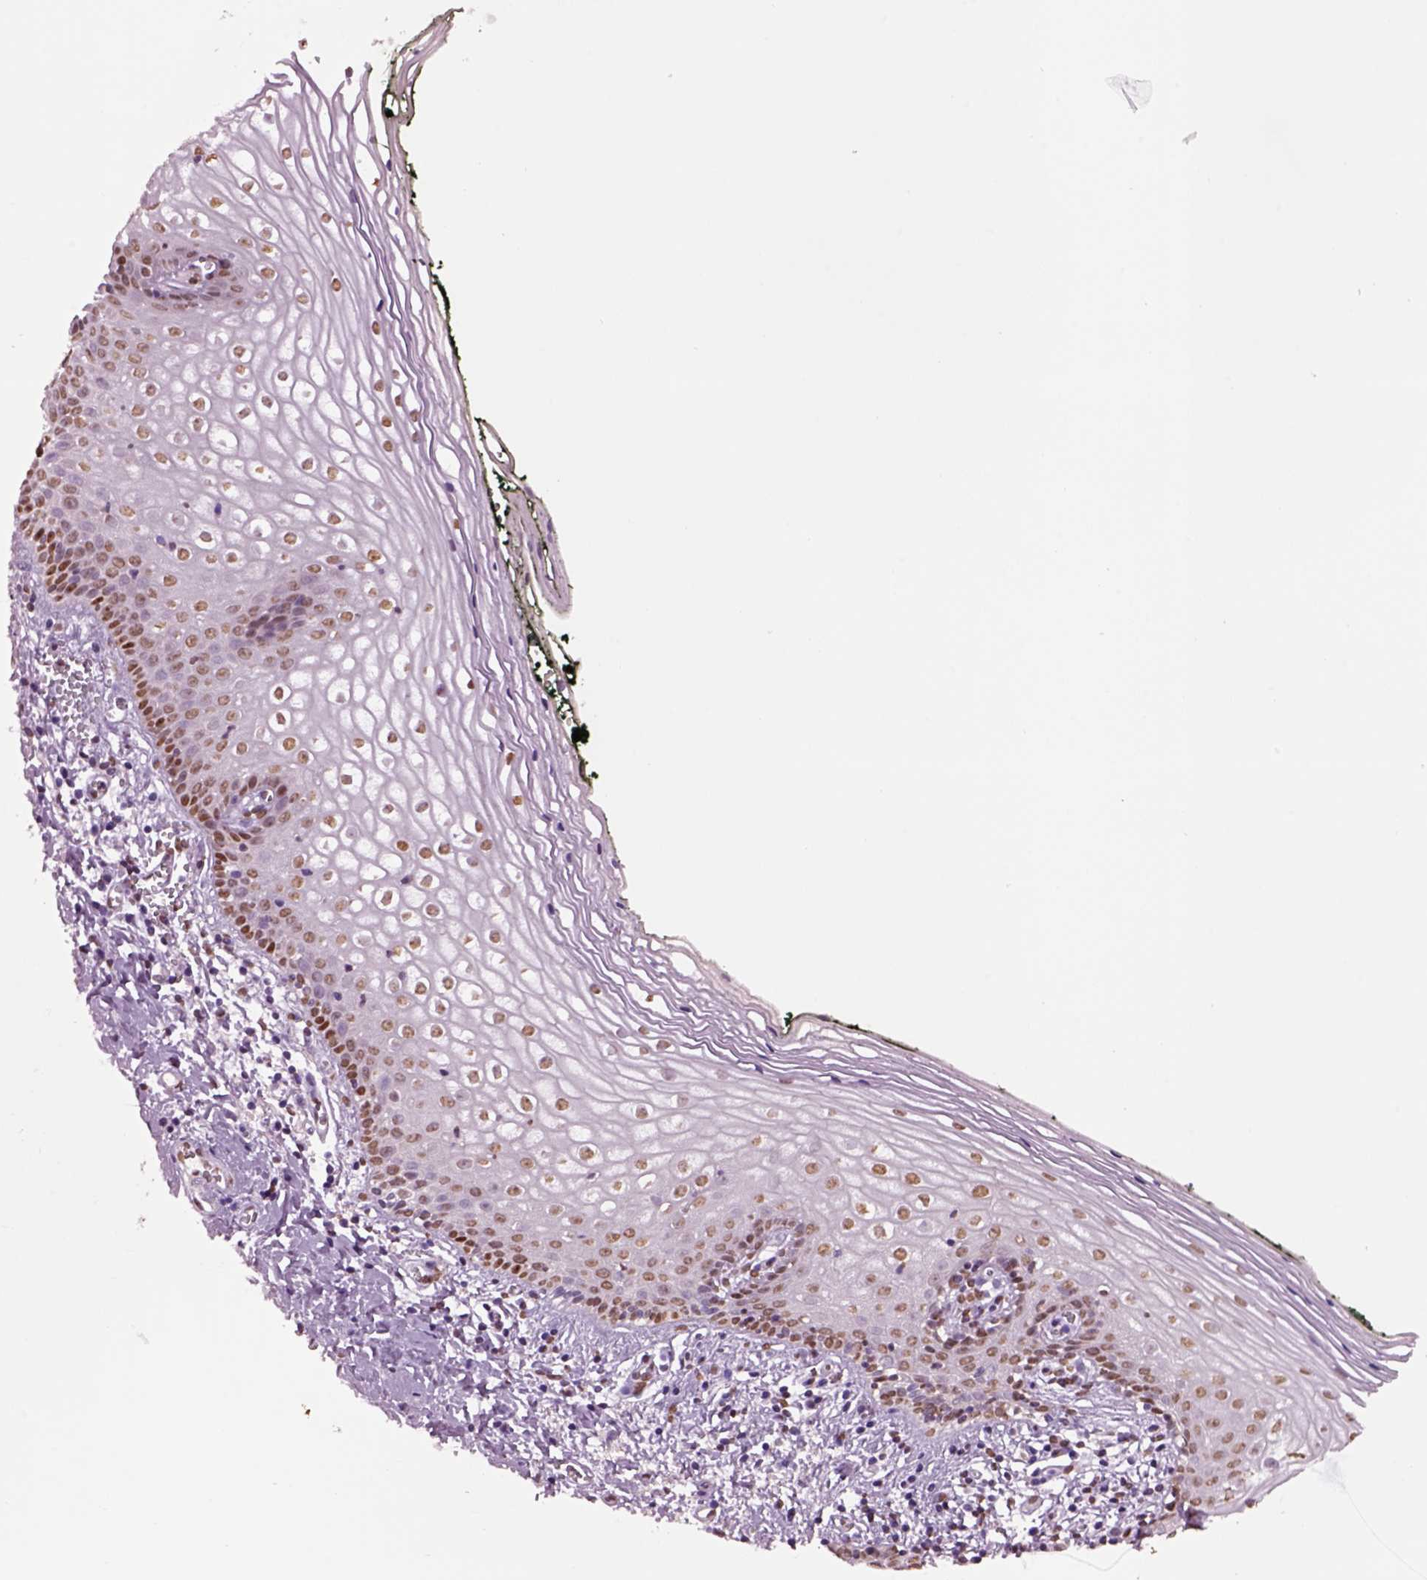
{"staining": {"intensity": "moderate", "quantity": "25%-75%", "location": "nuclear"}, "tissue": "vagina", "cell_type": "Squamous epithelial cells", "image_type": "normal", "snomed": [{"axis": "morphology", "description": "Normal tissue, NOS"}, {"axis": "topography", "description": "Vagina"}], "caption": "Immunohistochemical staining of unremarkable vagina reveals medium levels of moderate nuclear positivity in about 25%-75% of squamous epithelial cells.", "gene": "DDX3X", "patient": {"sex": "female", "age": 47}}